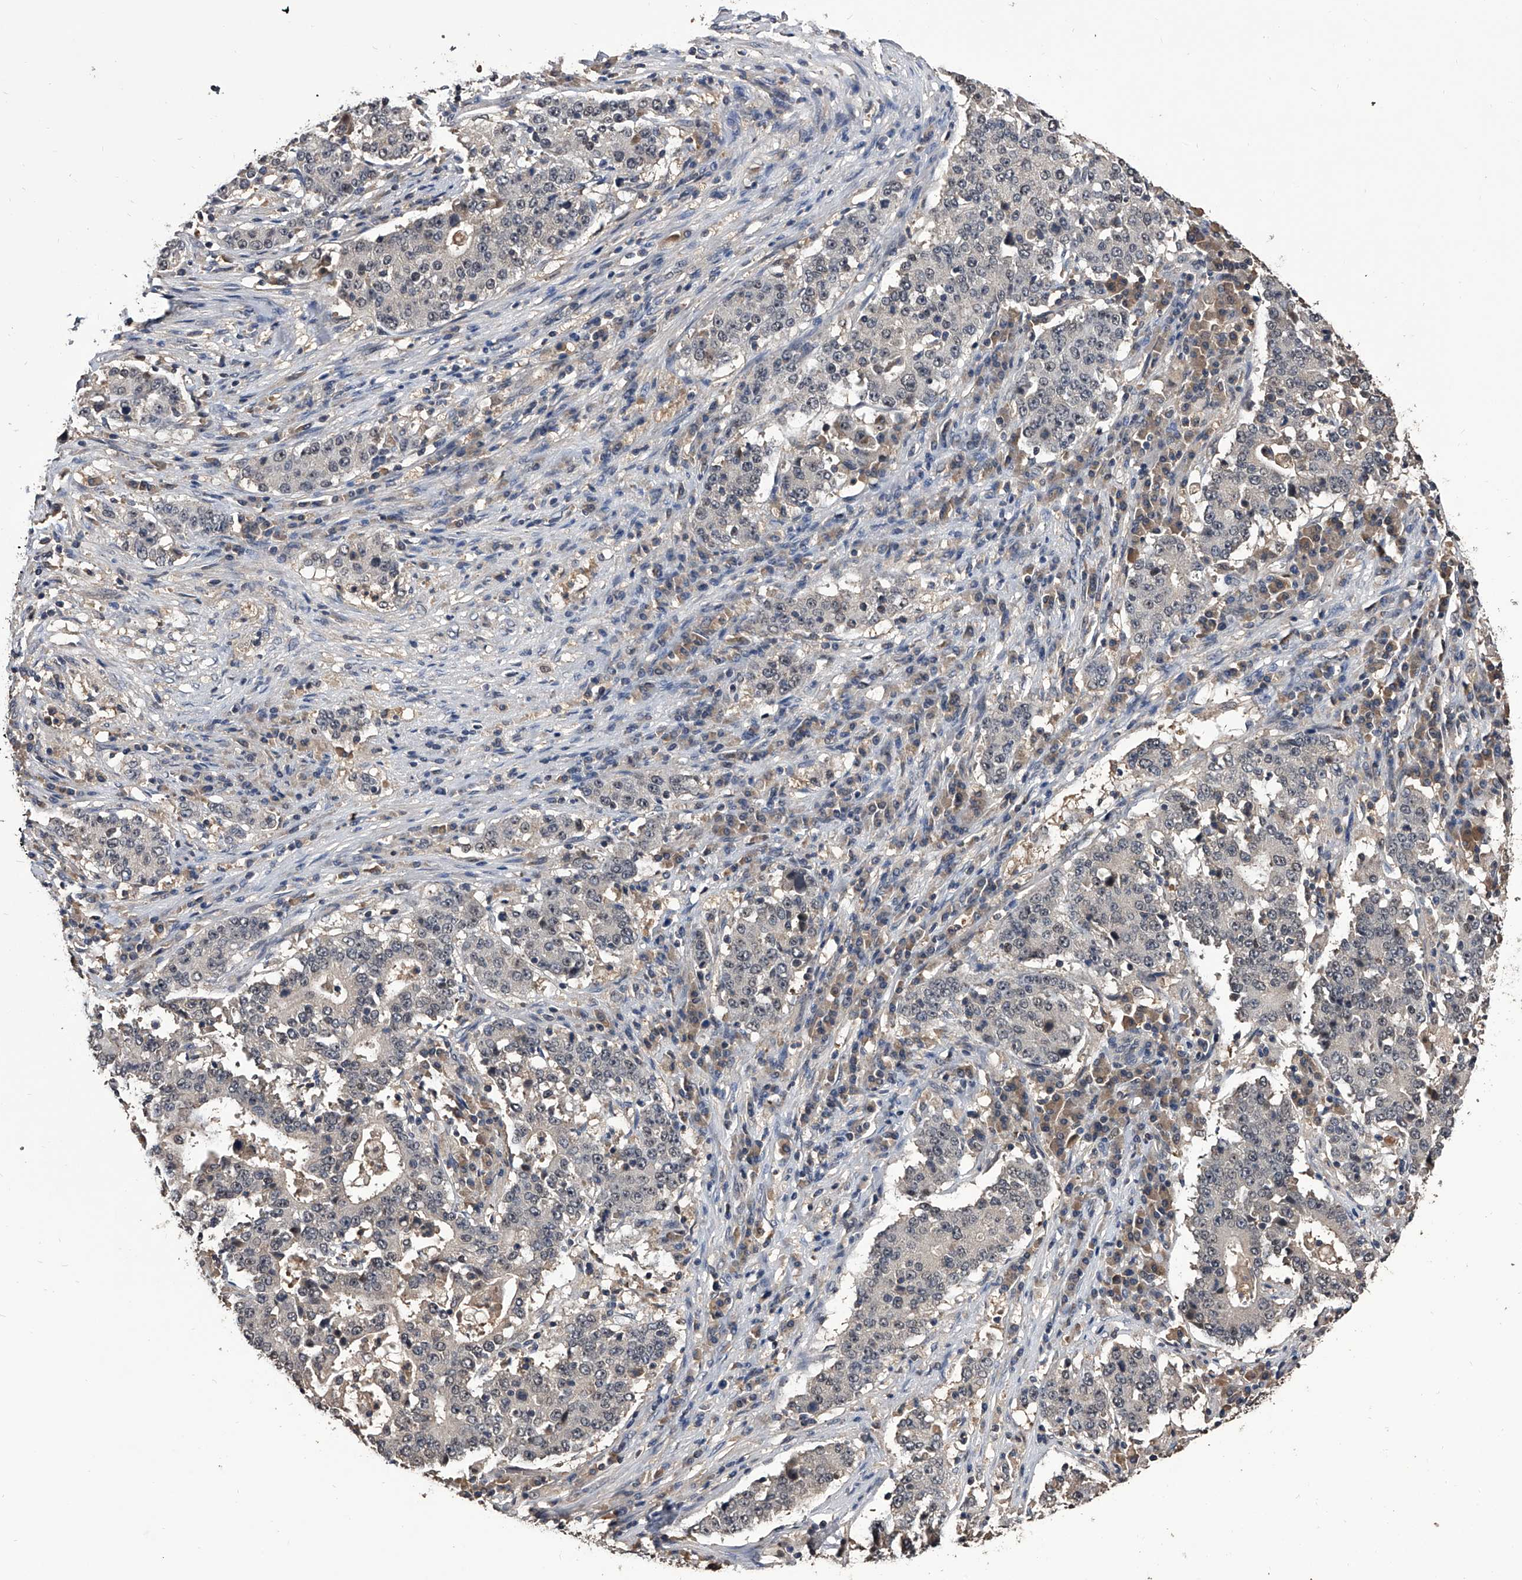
{"staining": {"intensity": "negative", "quantity": "none", "location": "none"}, "tissue": "stomach cancer", "cell_type": "Tumor cells", "image_type": "cancer", "snomed": [{"axis": "morphology", "description": "Adenocarcinoma, NOS"}, {"axis": "topography", "description": "Stomach"}], "caption": "The image reveals no significant staining in tumor cells of adenocarcinoma (stomach).", "gene": "EFCAB7", "patient": {"sex": "male", "age": 59}}